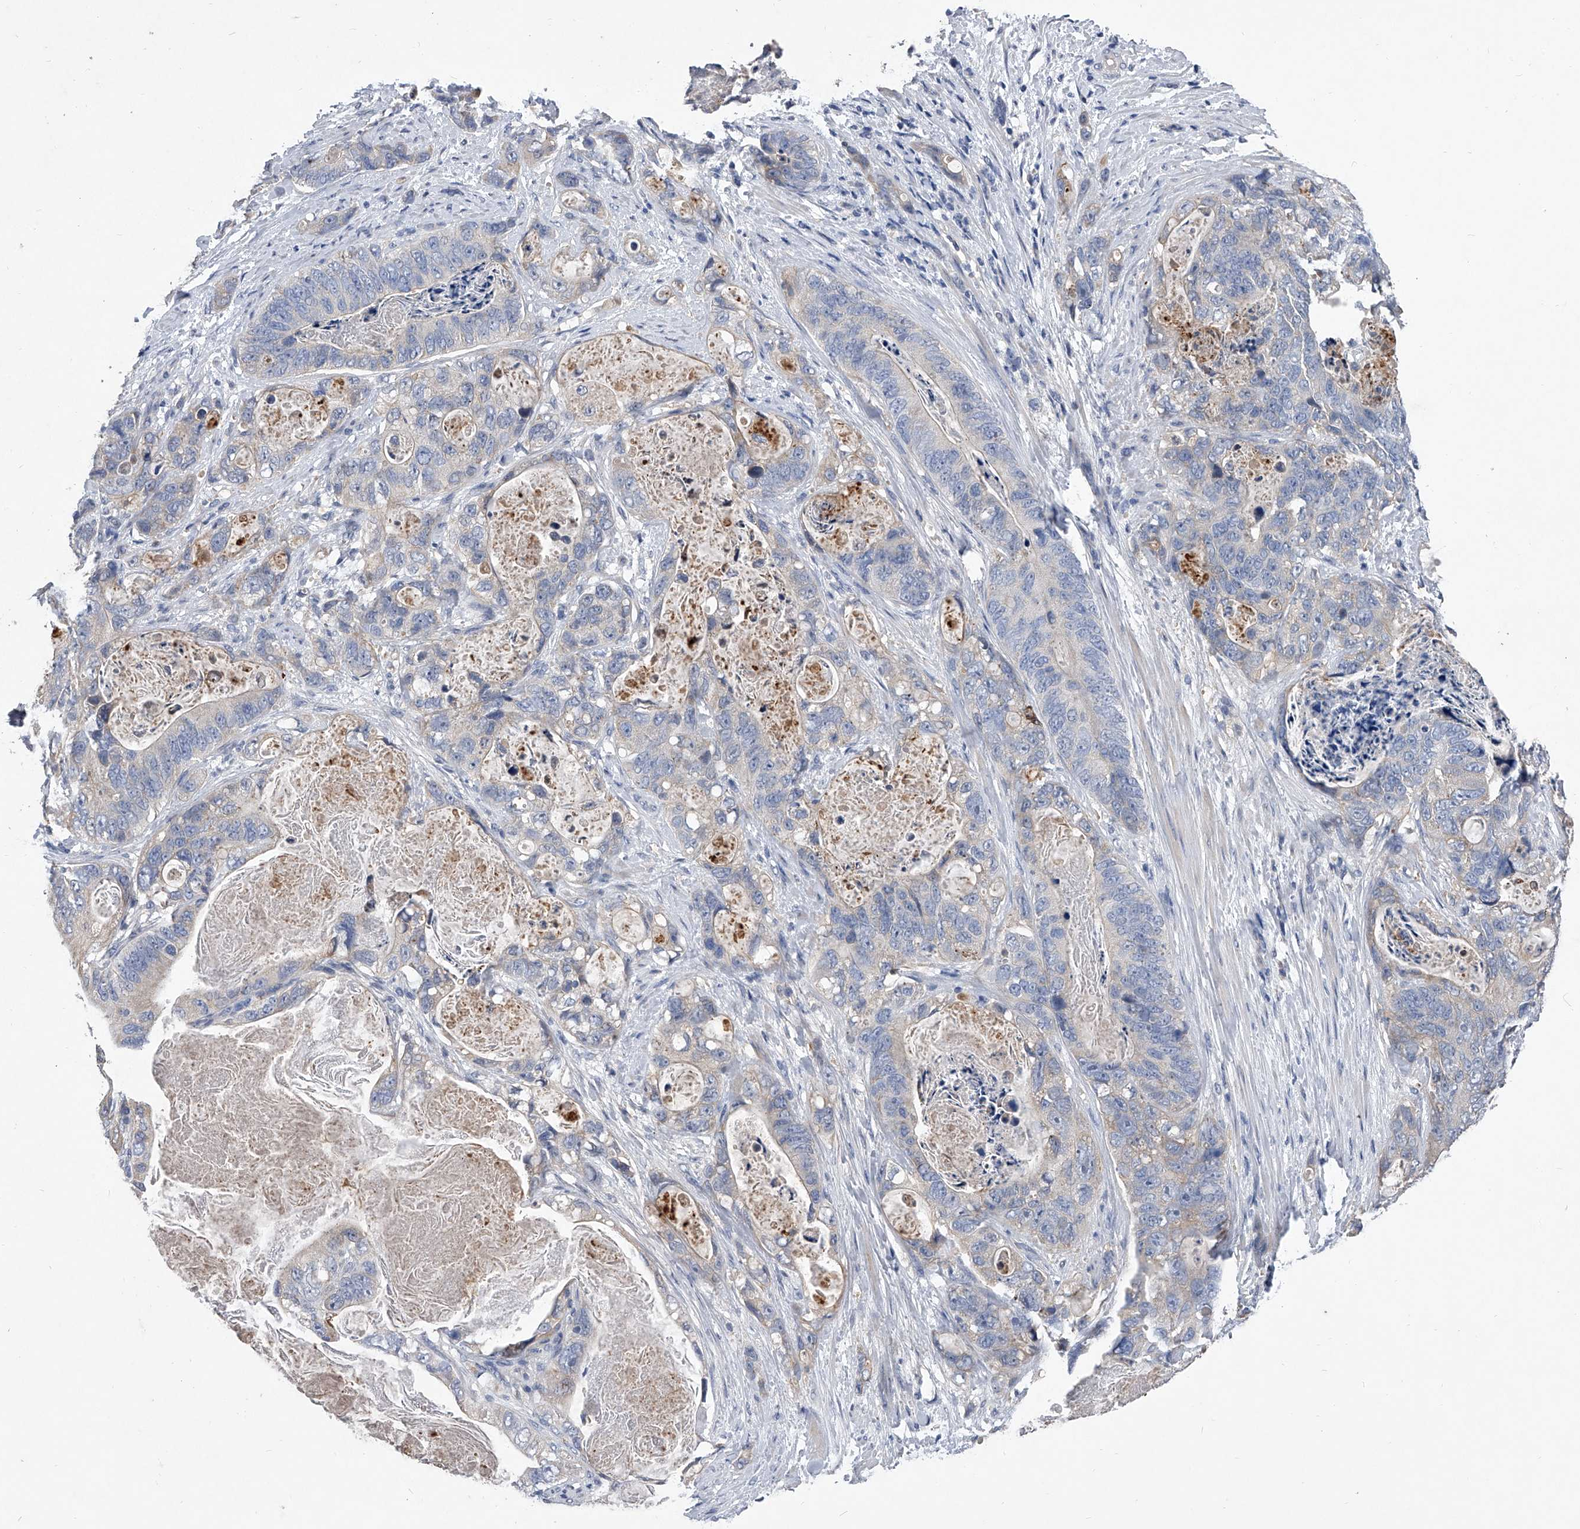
{"staining": {"intensity": "negative", "quantity": "none", "location": "none"}, "tissue": "stomach cancer", "cell_type": "Tumor cells", "image_type": "cancer", "snomed": [{"axis": "morphology", "description": "Normal tissue, NOS"}, {"axis": "morphology", "description": "Adenocarcinoma, NOS"}, {"axis": "topography", "description": "Stomach"}], "caption": "Tumor cells show no significant protein staining in adenocarcinoma (stomach).", "gene": "C5", "patient": {"sex": "female", "age": 89}}